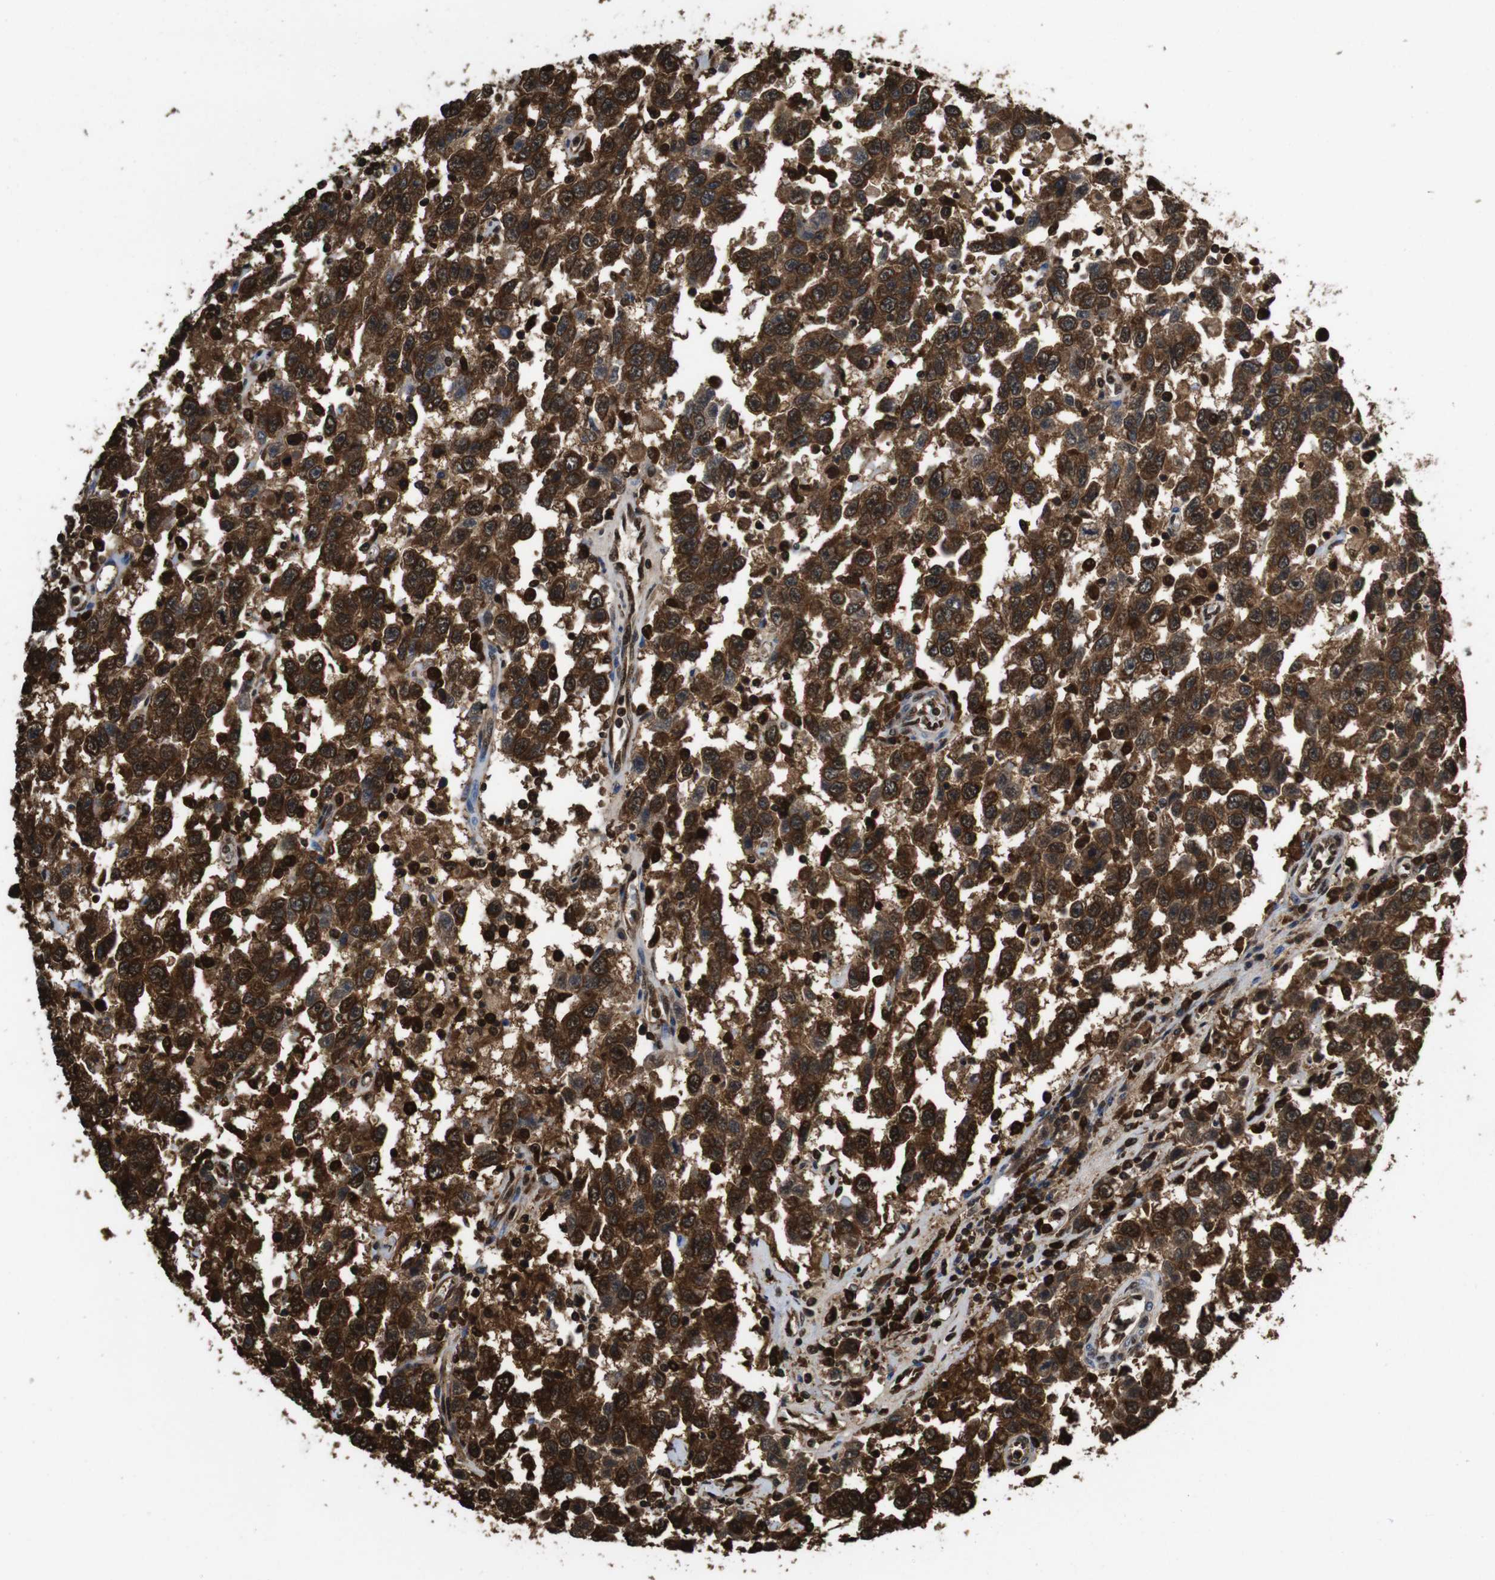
{"staining": {"intensity": "strong", "quantity": ">75%", "location": "cytoplasmic/membranous,nuclear"}, "tissue": "testis cancer", "cell_type": "Tumor cells", "image_type": "cancer", "snomed": [{"axis": "morphology", "description": "Seminoma, NOS"}, {"axis": "topography", "description": "Testis"}], "caption": "Strong cytoplasmic/membranous and nuclear protein staining is present in approximately >75% of tumor cells in seminoma (testis).", "gene": "VCP", "patient": {"sex": "male", "age": 41}}